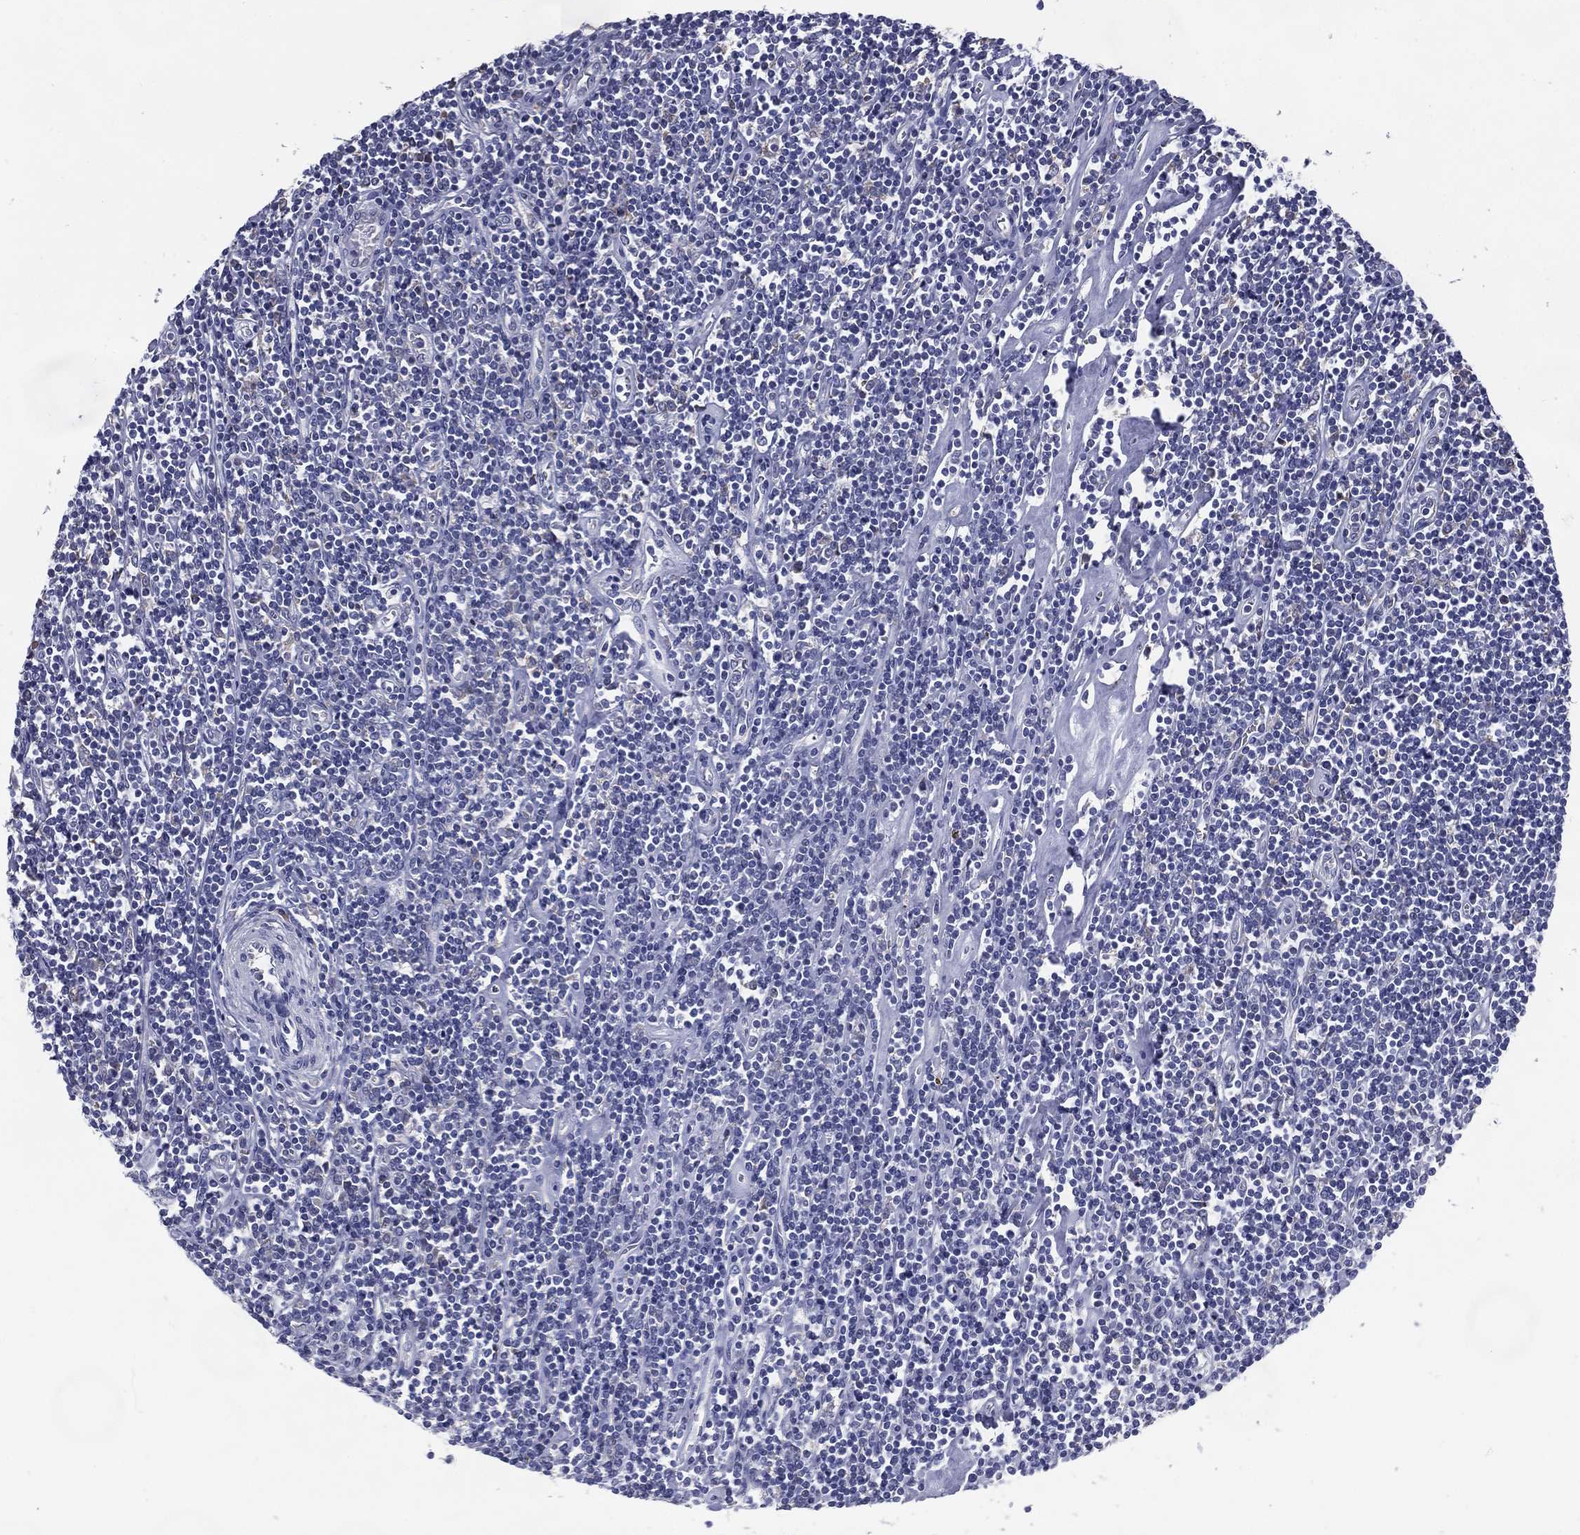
{"staining": {"intensity": "negative", "quantity": "none", "location": "none"}, "tissue": "lymphoma", "cell_type": "Tumor cells", "image_type": "cancer", "snomed": [{"axis": "morphology", "description": "Hodgkin's disease, NOS"}, {"axis": "topography", "description": "Lymph node"}], "caption": "Tumor cells are negative for brown protein staining in Hodgkin's disease.", "gene": "C19orf18", "patient": {"sex": "male", "age": 40}}